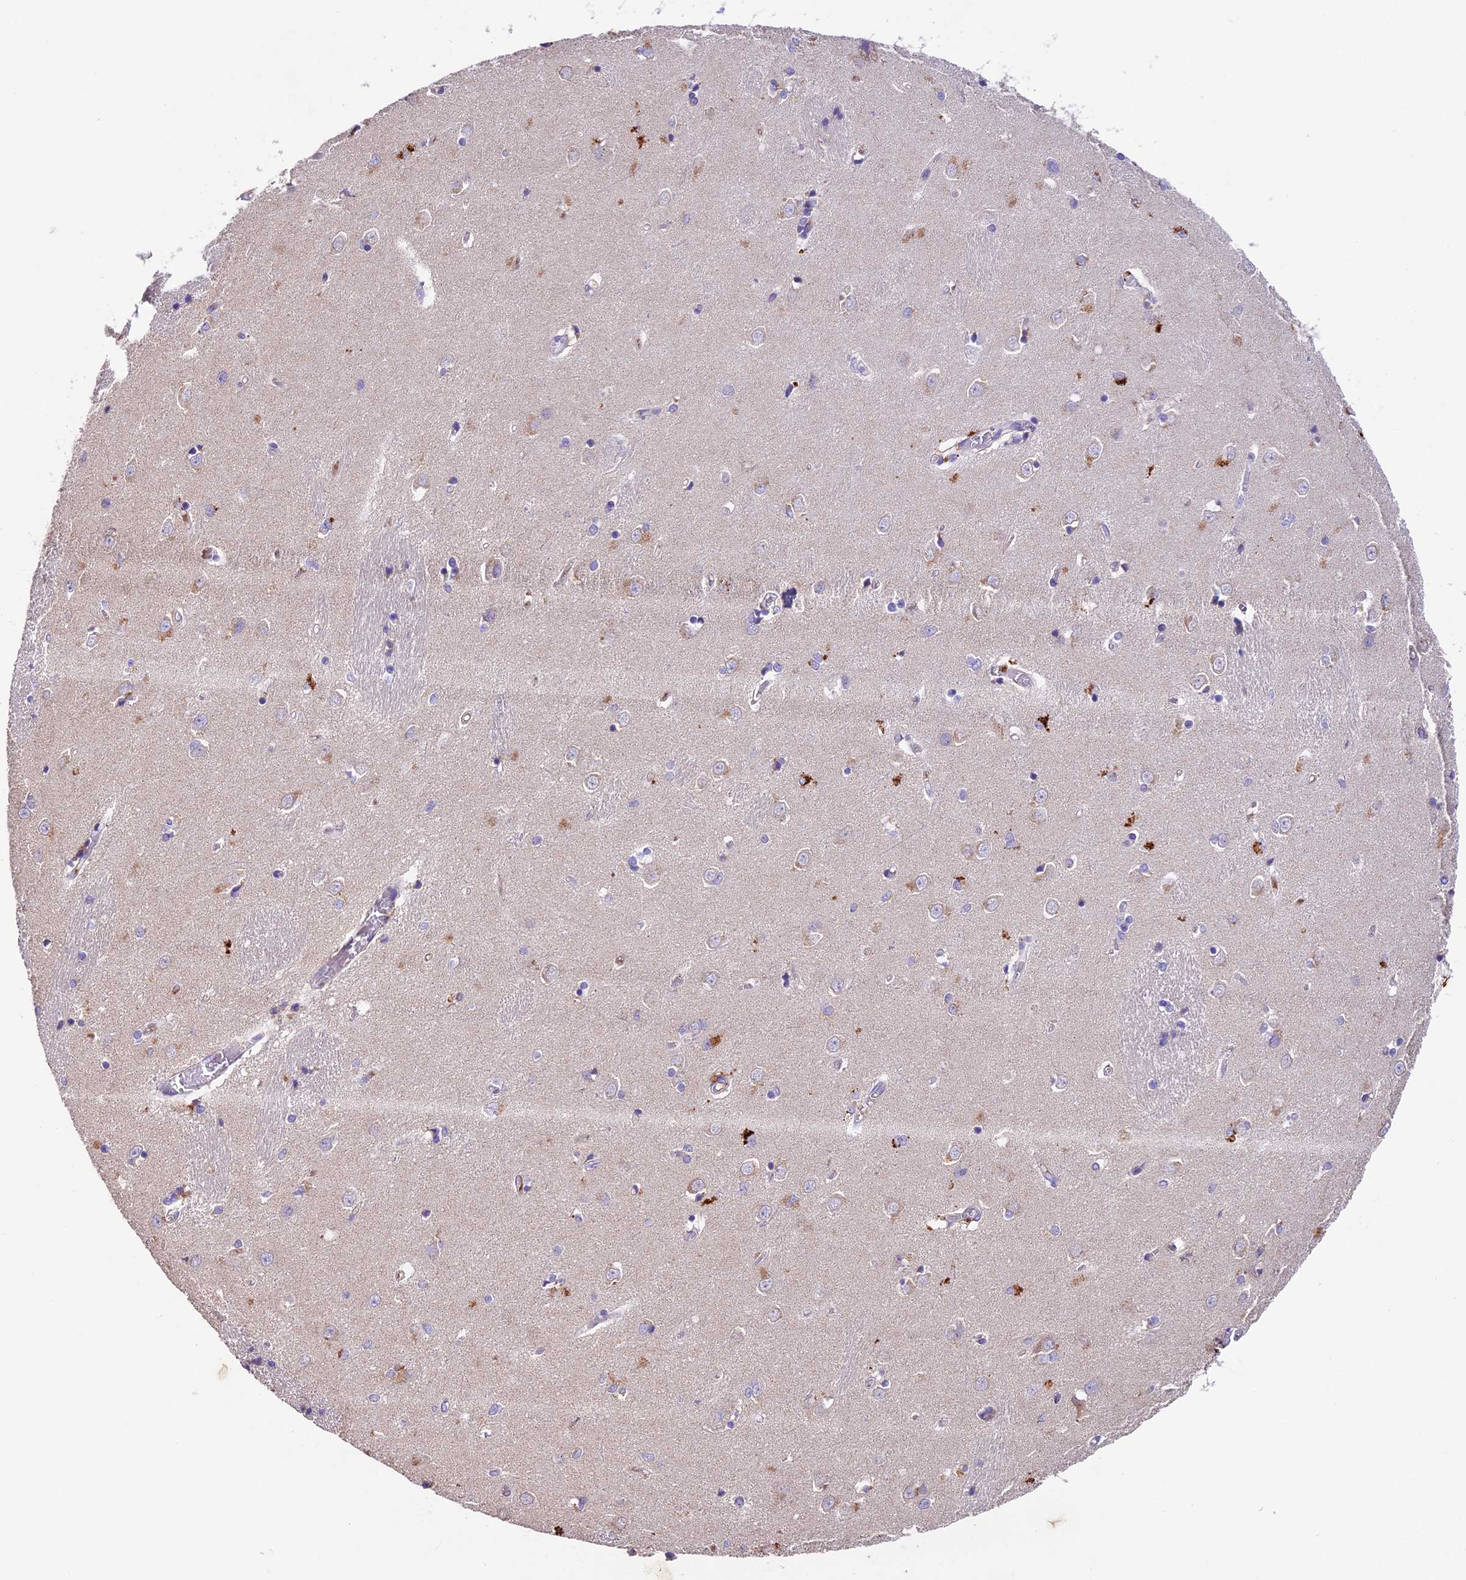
{"staining": {"intensity": "negative", "quantity": "none", "location": "none"}, "tissue": "caudate", "cell_type": "Glial cells", "image_type": "normal", "snomed": [{"axis": "morphology", "description": "Normal tissue, NOS"}, {"axis": "topography", "description": "Lateral ventricle wall"}], "caption": "There is no significant expression in glial cells of caudate. (DAB IHC visualized using brightfield microscopy, high magnification).", "gene": "PMPCB", "patient": {"sex": "male", "age": 37}}